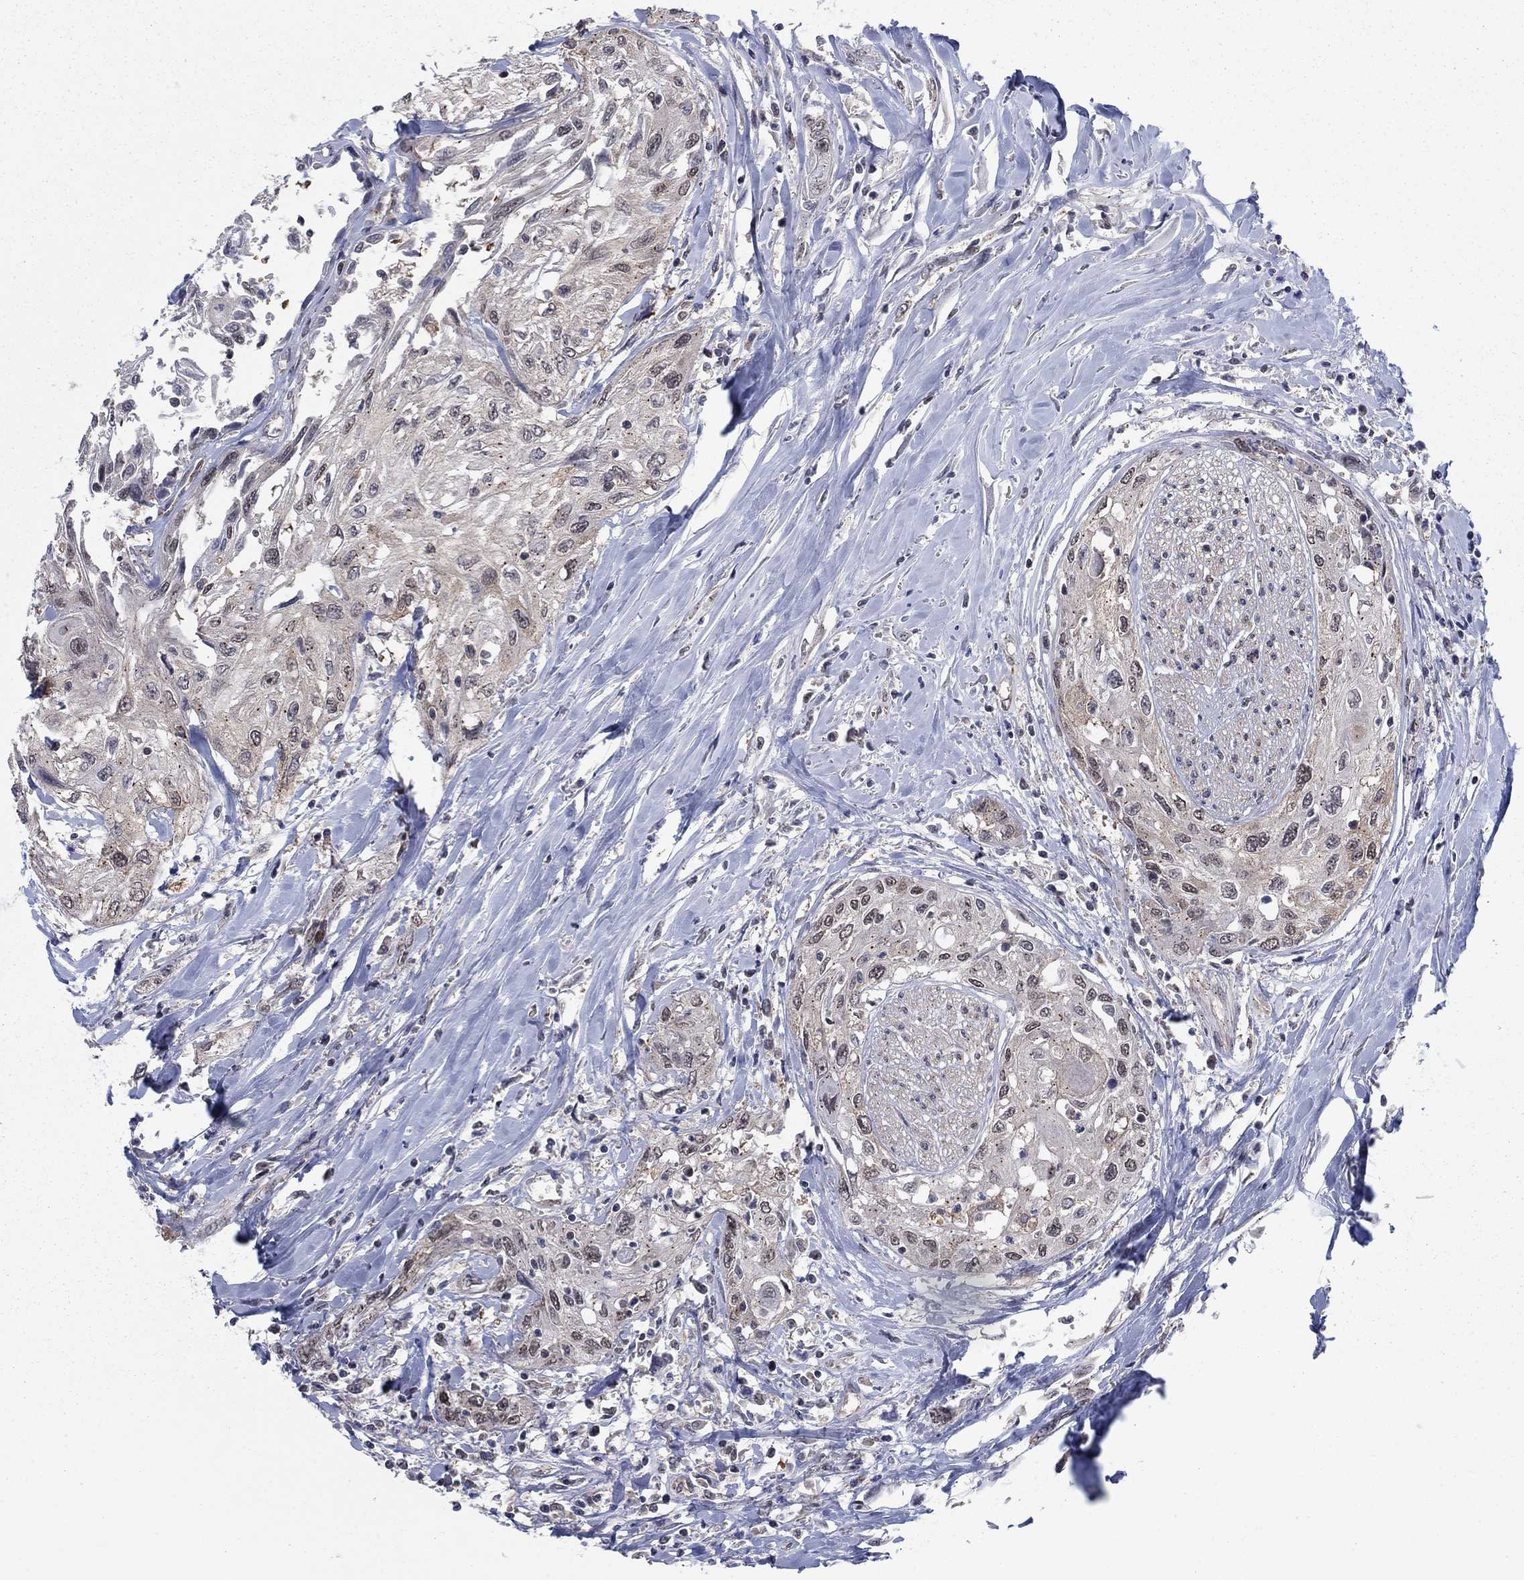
{"staining": {"intensity": "moderate", "quantity": "<25%", "location": "cytoplasmic/membranous"}, "tissue": "head and neck cancer", "cell_type": "Tumor cells", "image_type": "cancer", "snomed": [{"axis": "morphology", "description": "Normal tissue, NOS"}, {"axis": "morphology", "description": "Squamous cell carcinoma, NOS"}, {"axis": "topography", "description": "Oral tissue"}, {"axis": "topography", "description": "Peripheral nerve tissue"}, {"axis": "topography", "description": "Head-Neck"}], "caption": "Immunohistochemistry of human squamous cell carcinoma (head and neck) demonstrates low levels of moderate cytoplasmic/membranous staining in approximately <25% of tumor cells. (brown staining indicates protein expression, while blue staining denotes nuclei).", "gene": "SH3RF1", "patient": {"sex": "female", "age": 59}}